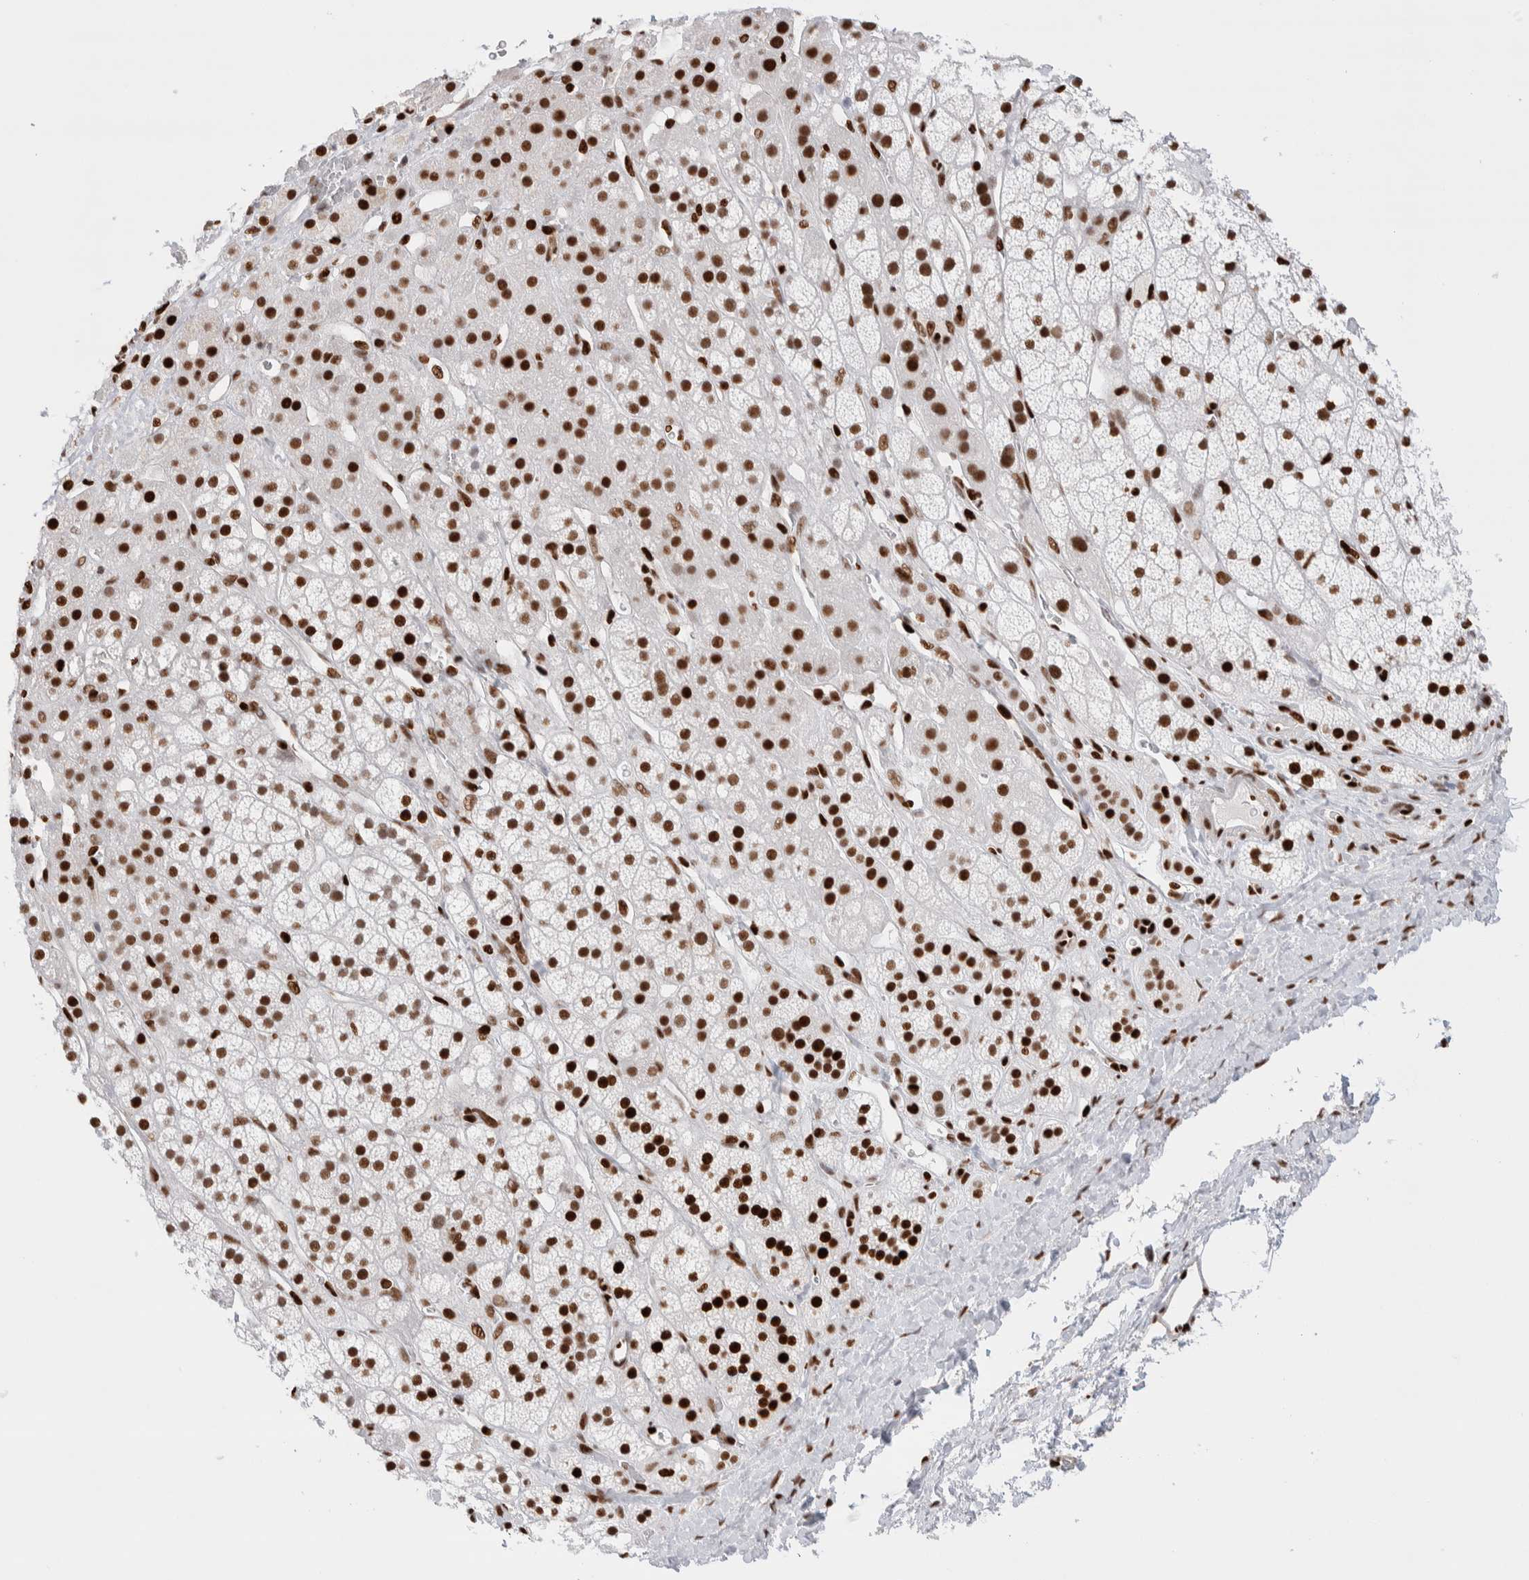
{"staining": {"intensity": "strong", "quantity": ">75%", "location": "nuclear"}, "tissue": "adrenal gland", "cell_type": "Glandular cells", "image_type": "normal", "snomed": [{"axis": "morphology", "description": "Normal tissue, NOS"}, {"axis": "topography", "description": "Adrenal gland"}], "caption": "Protein staining of unremarkable adrenal gland reveals strong nuclear staining in about >75% of glandular cells.", "gene": "C17orf49", "patient": {"sex": "male", "age": 56}}